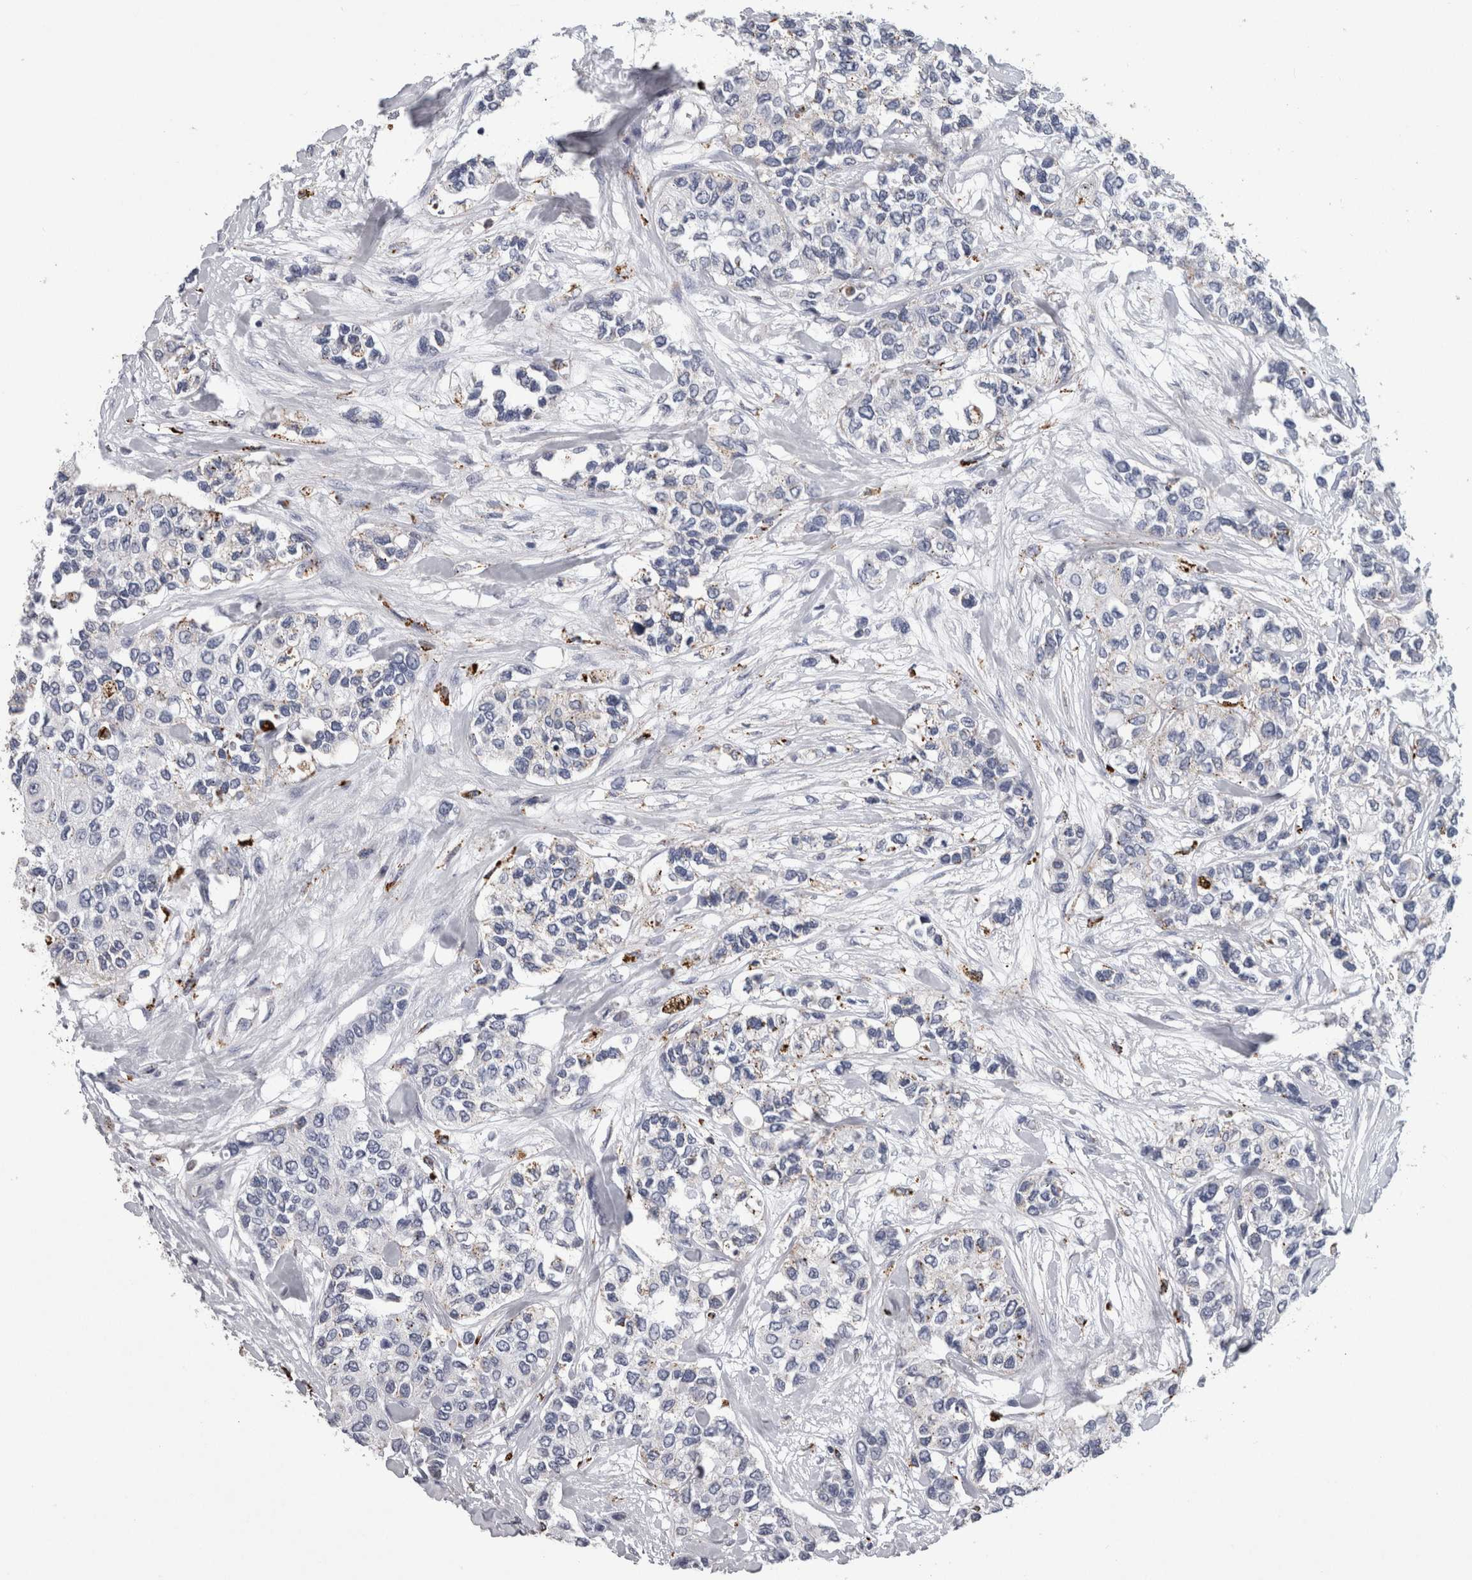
{"staining": {"intensity": "negative", "quantity": "none", "location": "none"}, "tissue": "urothelial cancer", "cell_type": "Tumor cells", "image_type": "cancer", "snomed": [{"axis": "morphology", "description": "Urothelial carcinoma, High grade"}, {"axis": "topography", "description": "Urinary bladder"}], "caption": "Urothelial cancer stained for a protein using IHC reveals no staining tumor cells.", "gene": "DPP7", "patient": {"sex": "female", "age": 56}}